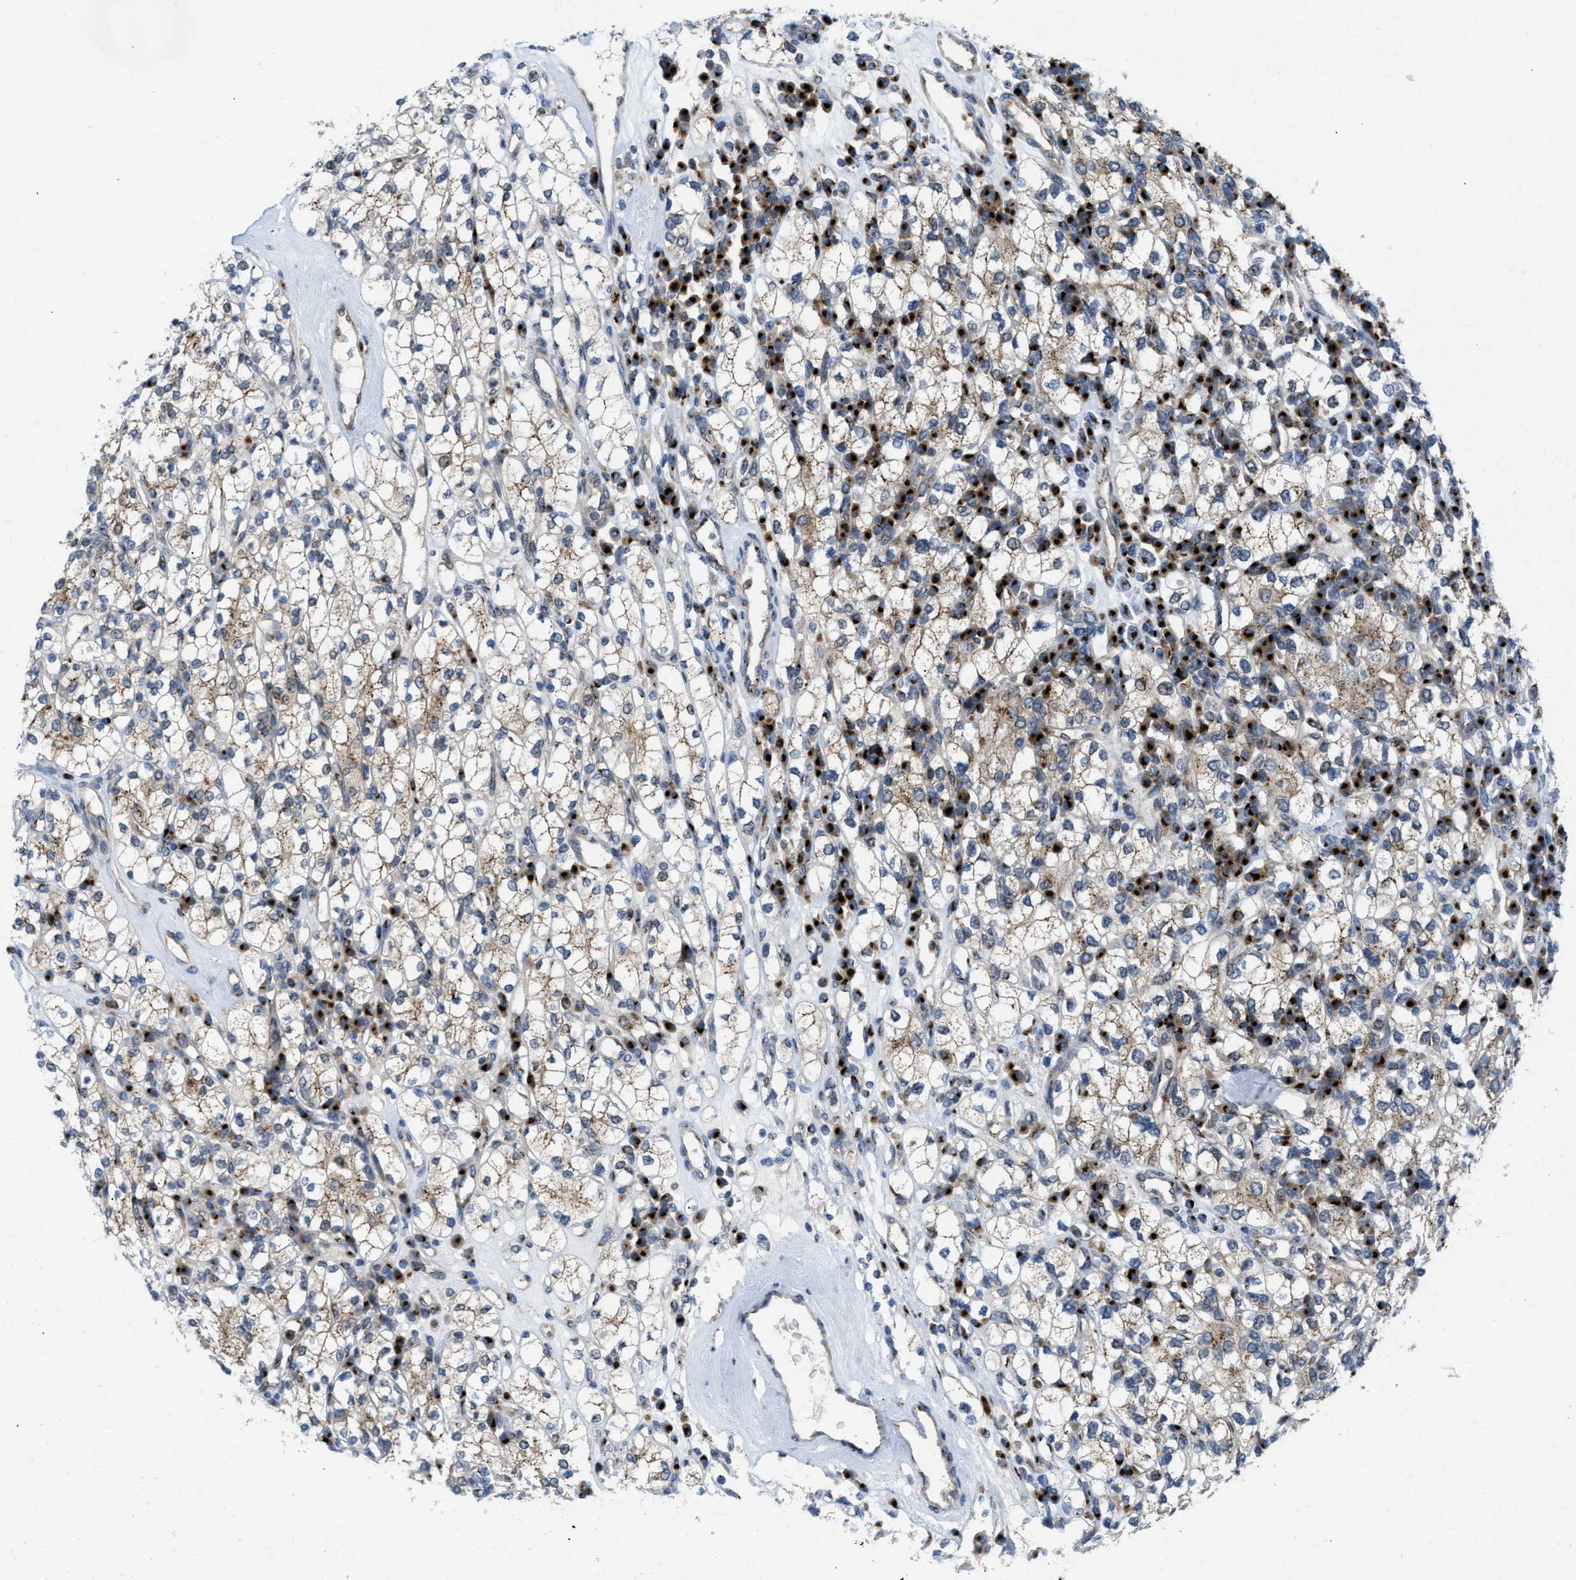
{"staining": {"intensity": "moderate", "quantity": "25%-75%", "location": "cytoplasmic/membranous"}, "tissue": "renal cancer", "cell_type": "Tumor cells", "image_type": "cancer", "snomed": [{"axis": "morphology", "description": "Adenocarcinoma, NOS"}, {"axis": "topography", "description": "Kidney"}], "caption": "Protein analysis of renal cancer (adenocarcinoma) tissue demonstrates moderate cytoplasmic/membranous expression in approximately 25%-75% of tumor cells.", "gene": "SLC38A10", "patient": {"sex": "male", "age": 77}}